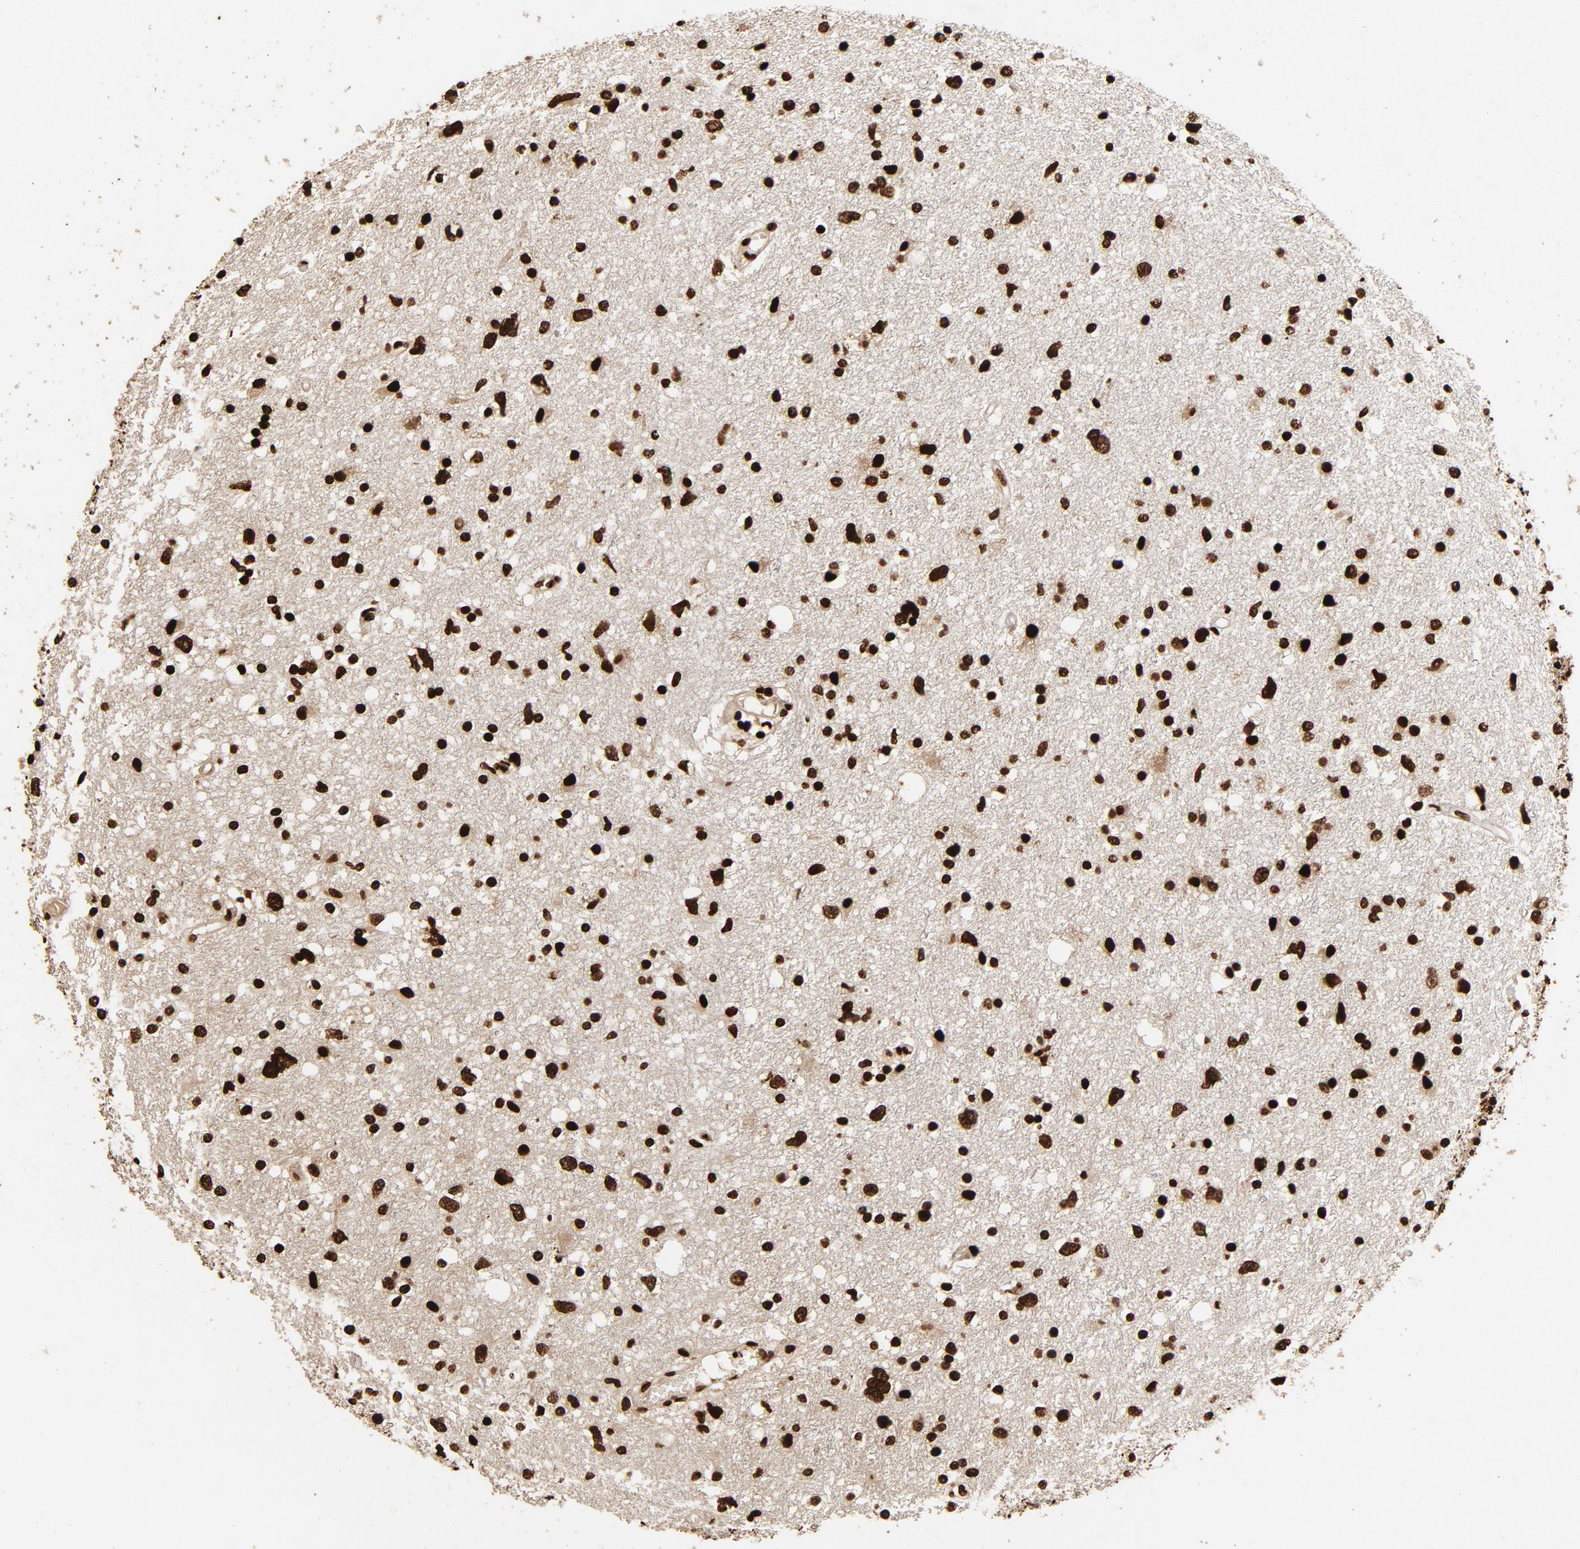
{"staining": {"intensity": "strong", "quantity": ">75%", "location": "nuclear"}, "tissue": "glioma", "cell_type": "Tumor cells", "image_type": "cancer", "snomed": [{"axis": "morphology", "description": "Glioma, malignant, High grade"}, {"axis": "topography", "description": "Brain"}], "caption": "Human malignant high-grade glioma stained with a protein marker demonstrates strong staining in tumor cells.", "gene": "TP53BP1", "patient": {"sex": "female", "age": 59}}